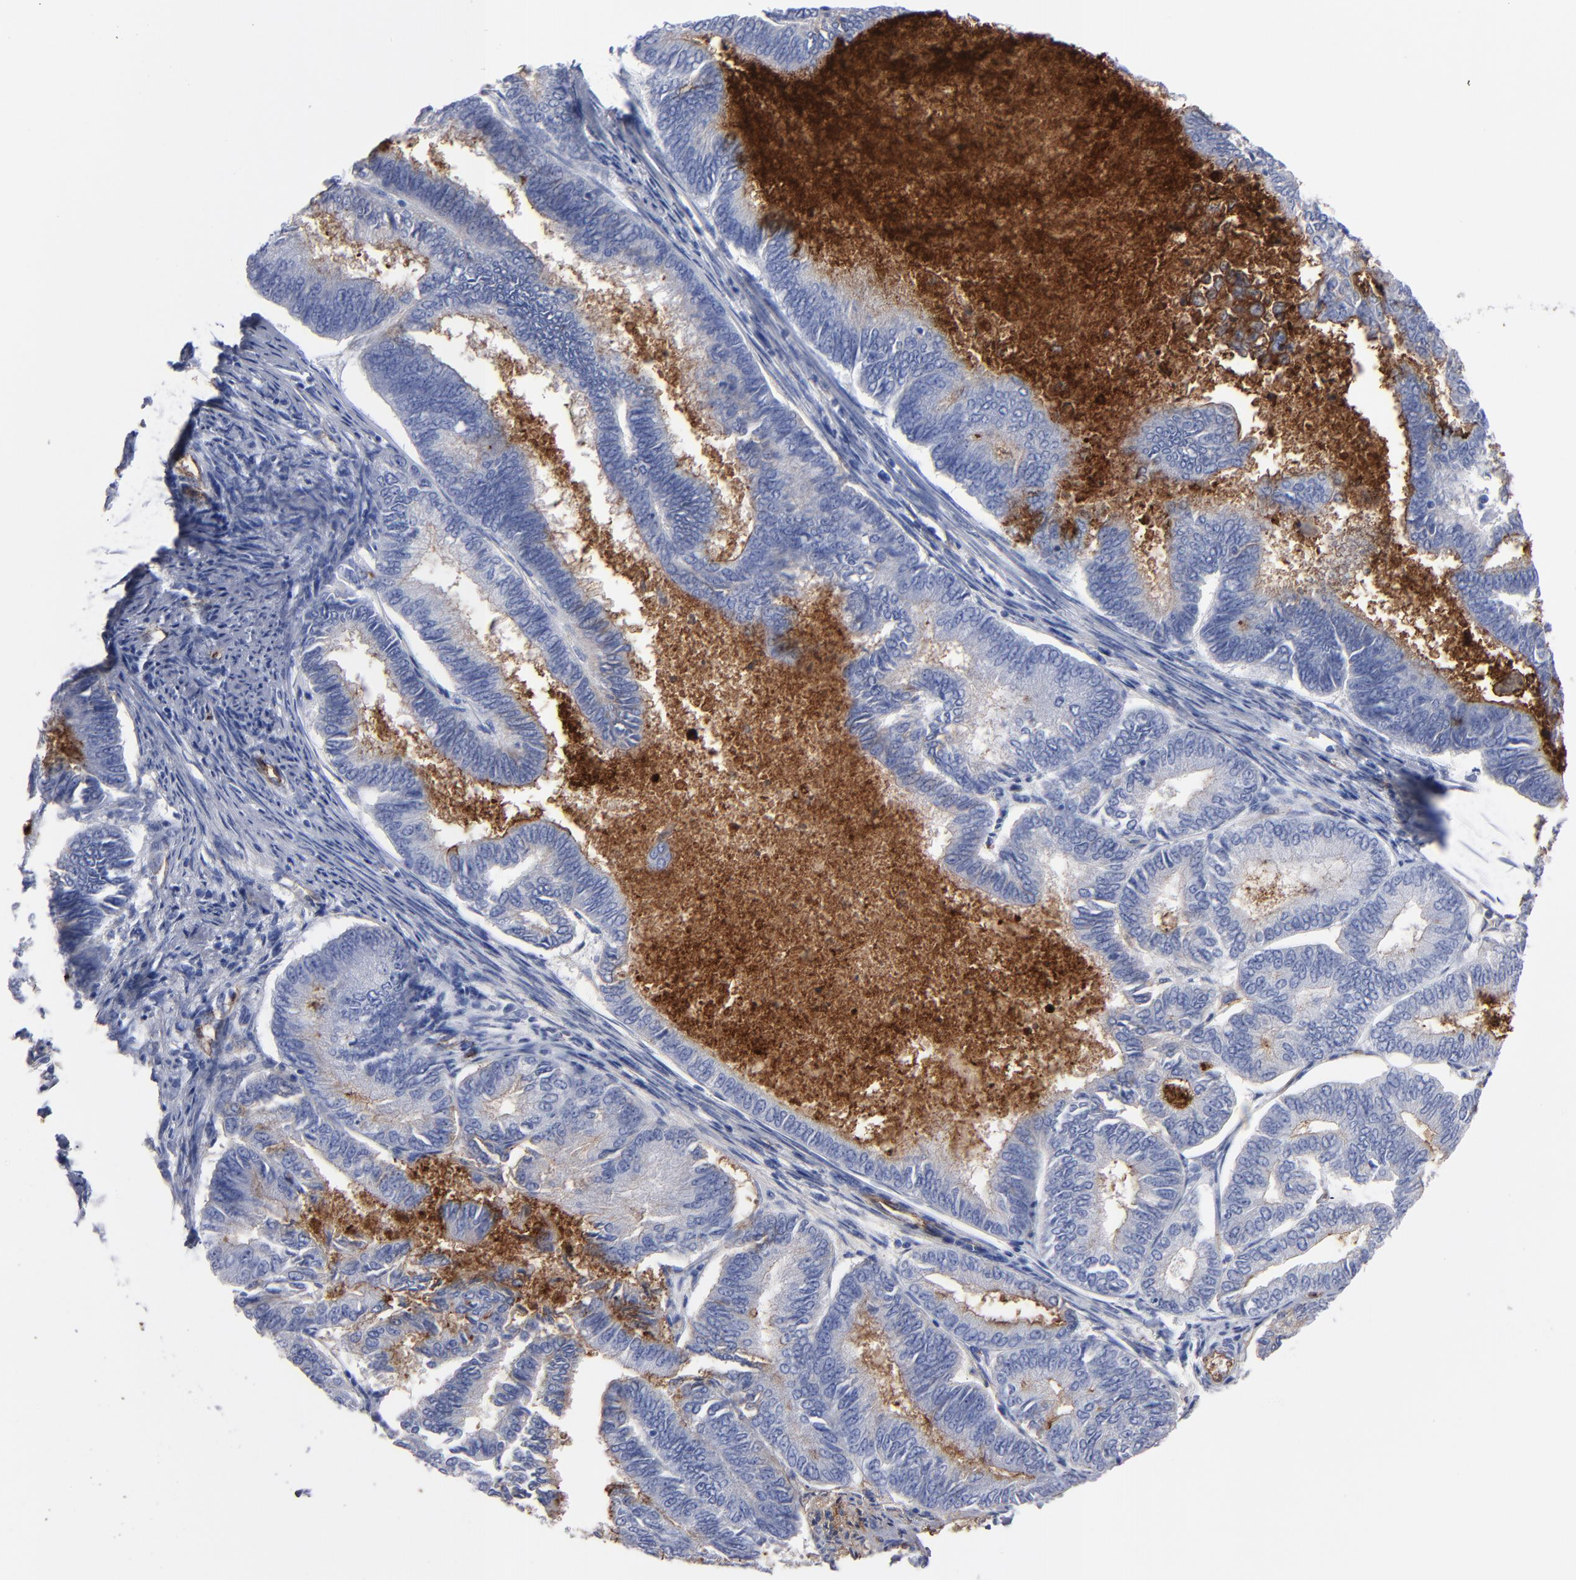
{"staining": {"intensity": "moderate", "quantity": "<25%", "location": "cytoplasmic/membranous"}, "tissue": "endometrial cancer", "cell_type": "Tumor cells", "image_type": "cancer", "snomed": [{"axis": "morphology", "description": "Adenocarcinoma, NOS"}, {"axis": "topography", "description": "Endometrium"}], "caption": "Protein staining demonstrates moderate cytoplasmic/membranous expression in about <25% of tumor cells in endometrial cancer. The staining was performed using DAB, with brown indicating positive protein expression. Nuclei are stained blue with hematoxylin.", "gene": "TM4SF1", "patient": {"sex": "female", "age": 86}}